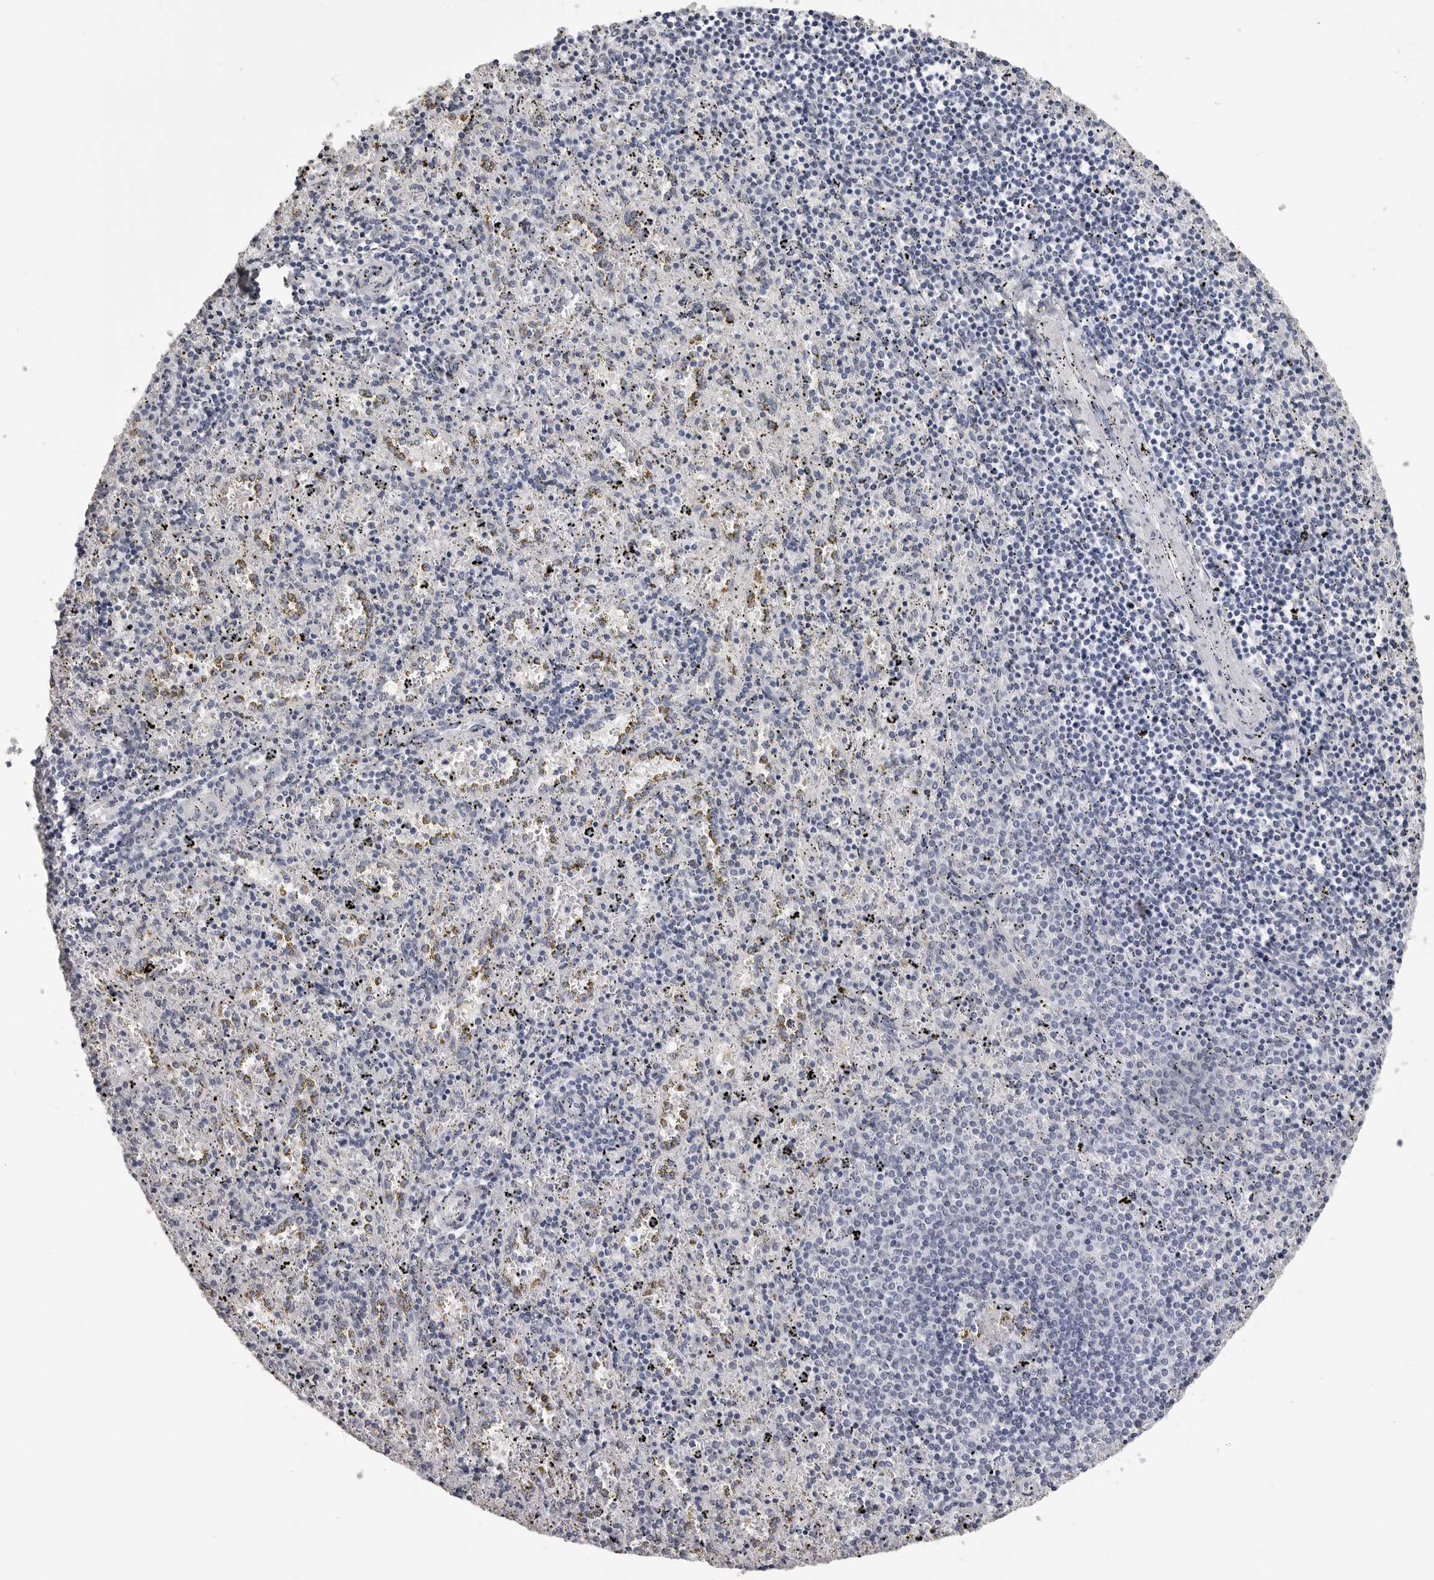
{"staining": {"intensity": "negative", "quantity": "none", "location": "none"}, "tissue": "spleen", "cell_type": "Cells in red pulp", "image_type": "normal", "snomed": [{"axis": "morphology", "description": "Normal tissue, NOS"}, {"axis": "topography", "description": "Spleen"}], "caption": "DAB immunohistochemical staining of normal spleen displays no significant expression in cells in red pulp.", "gene": "LGALS4", "patient": {"sex": "male", "age": 11}}